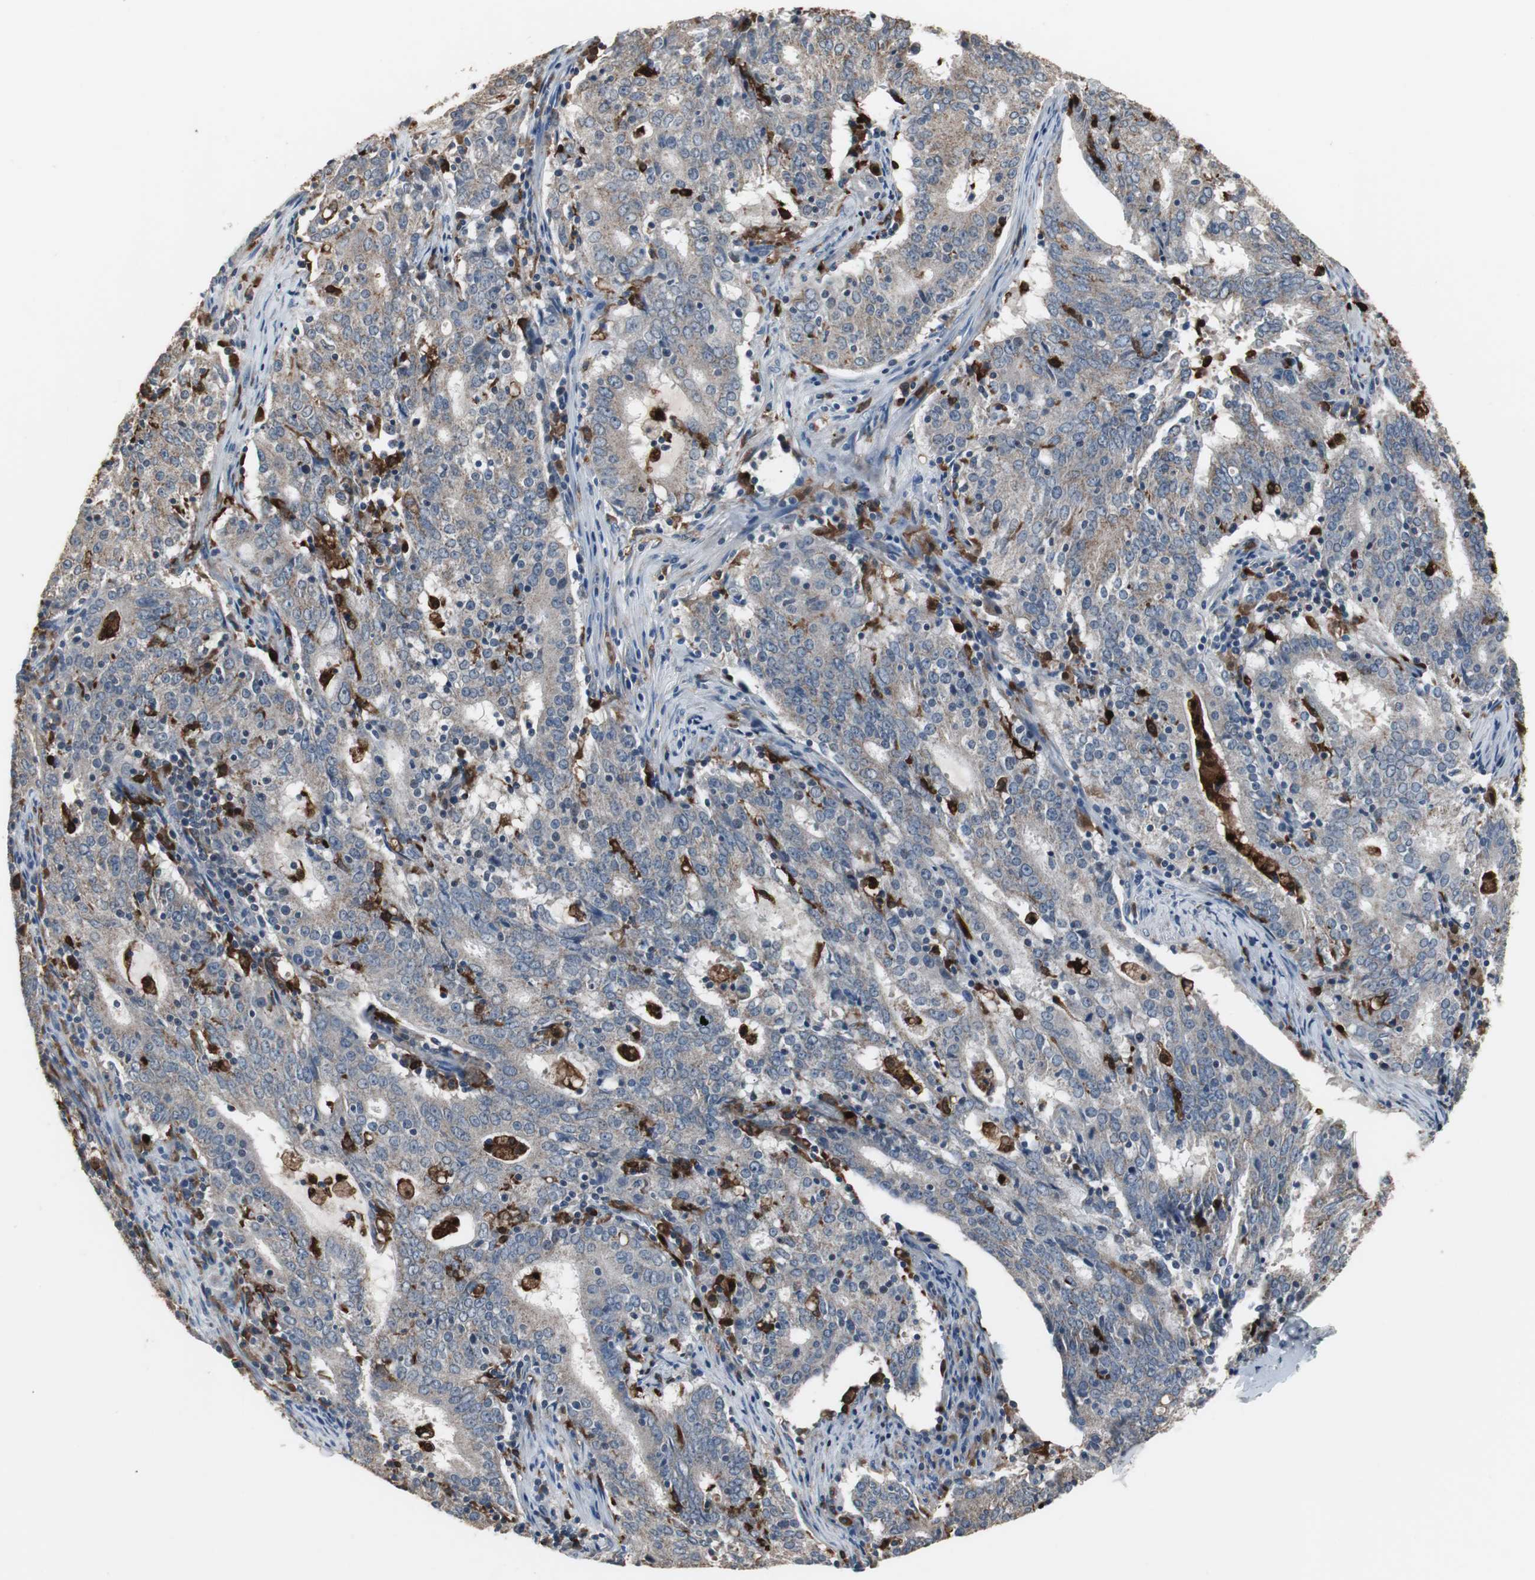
{"staining": {"intensity": "weak", "quantity": "25%-75%", "location": "cytoplasmic/membranous"}, "tissue": "cervical cancer", "cell_type": "Tumor cells", "image_type": "cancer", "snomed": [{"axis": "morphology", "description": "Adenocarcinoma, NOS"}, {"axis": "topography", "description": "Cervix"}], "caption": "A brown stain shows weak cytoplasmic/membranous positivity of a protein in adenocarcinoma (cervical) tumor cells.", "gene": "NCF2", "patient": {"sex": "female", "age": 44}}